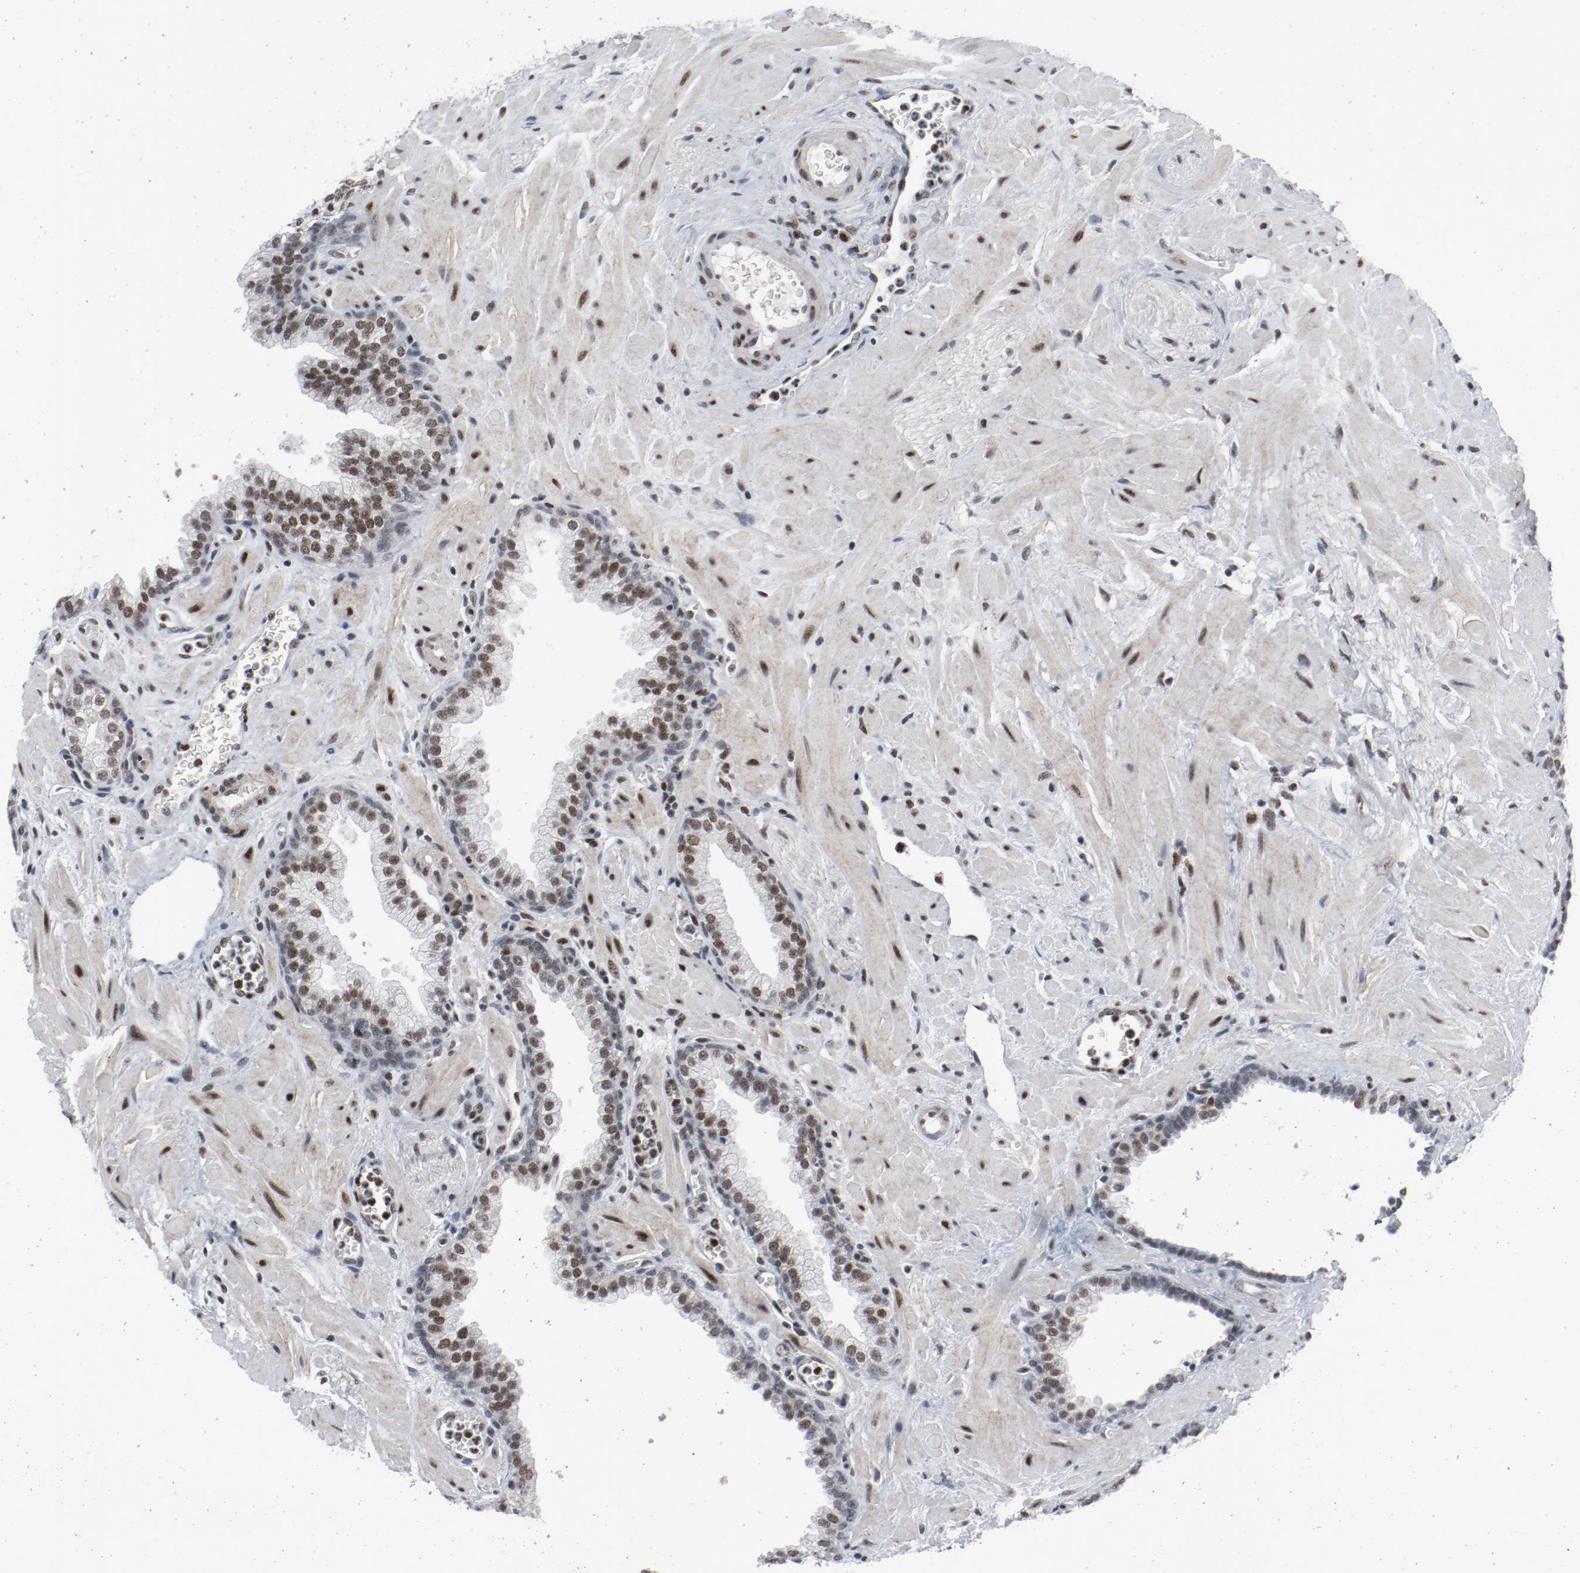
{"staining": {"intensity": "moderate", "quantity": ">75%", "location": "nuclear"}, "tissue": "prostate", "cell_type": "Glandular cells", "image_type": "normal", "snomed": [{"axis": "morphology", "description": "Normal tissue, NOS"}, {"axis": "topography", "description": "Prostate"}], "caption": "A histopathology image of prostate stained for a protein exhibits moderate nuclear brown staining in glandular cells. (Brightfield microscopy of DAB IHC at high magnification).", "gene": "JMJD6", "patient": {"sex": "male", "age": 60}}